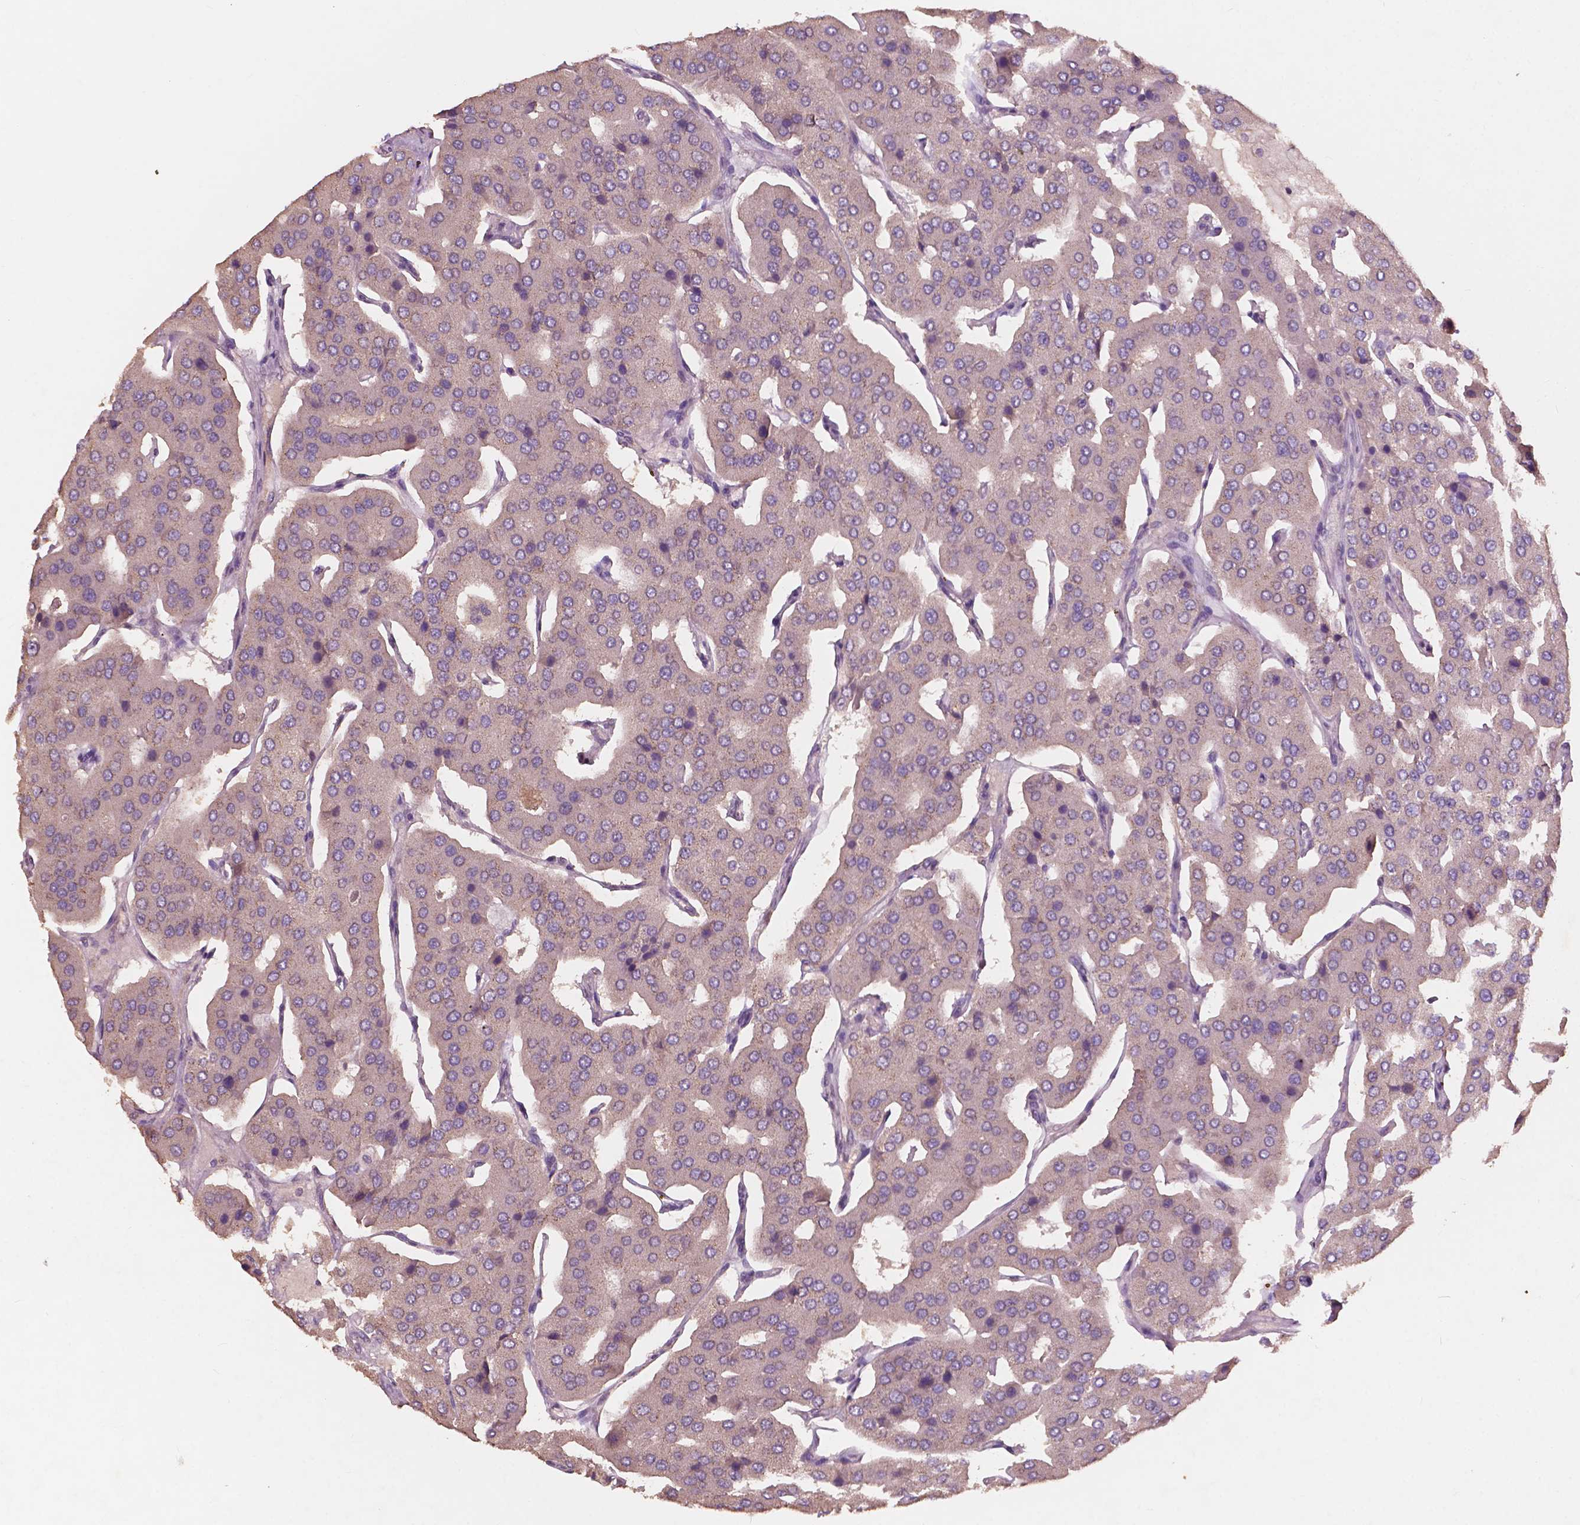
{"staining": {"intensity": "negative", "quantity": "none", "location": "none"}, "tissue": "parathyroid gland", "cell_type": "Glandular cells", "image_type": "normal", "snomed": [{"axis": "morphology", "description": "Normal tissue, NOS"}, {"axis": "morphology", "description": "Adenoma, NOS"}, {"axis": "topography", "description": "Parathyroid gland"}], "caption": "The image reveals no significant staining in glandular cells of parathyroid gland.", "gene": "CHPT1", "patient": {"sex": "female", "age": 86}}